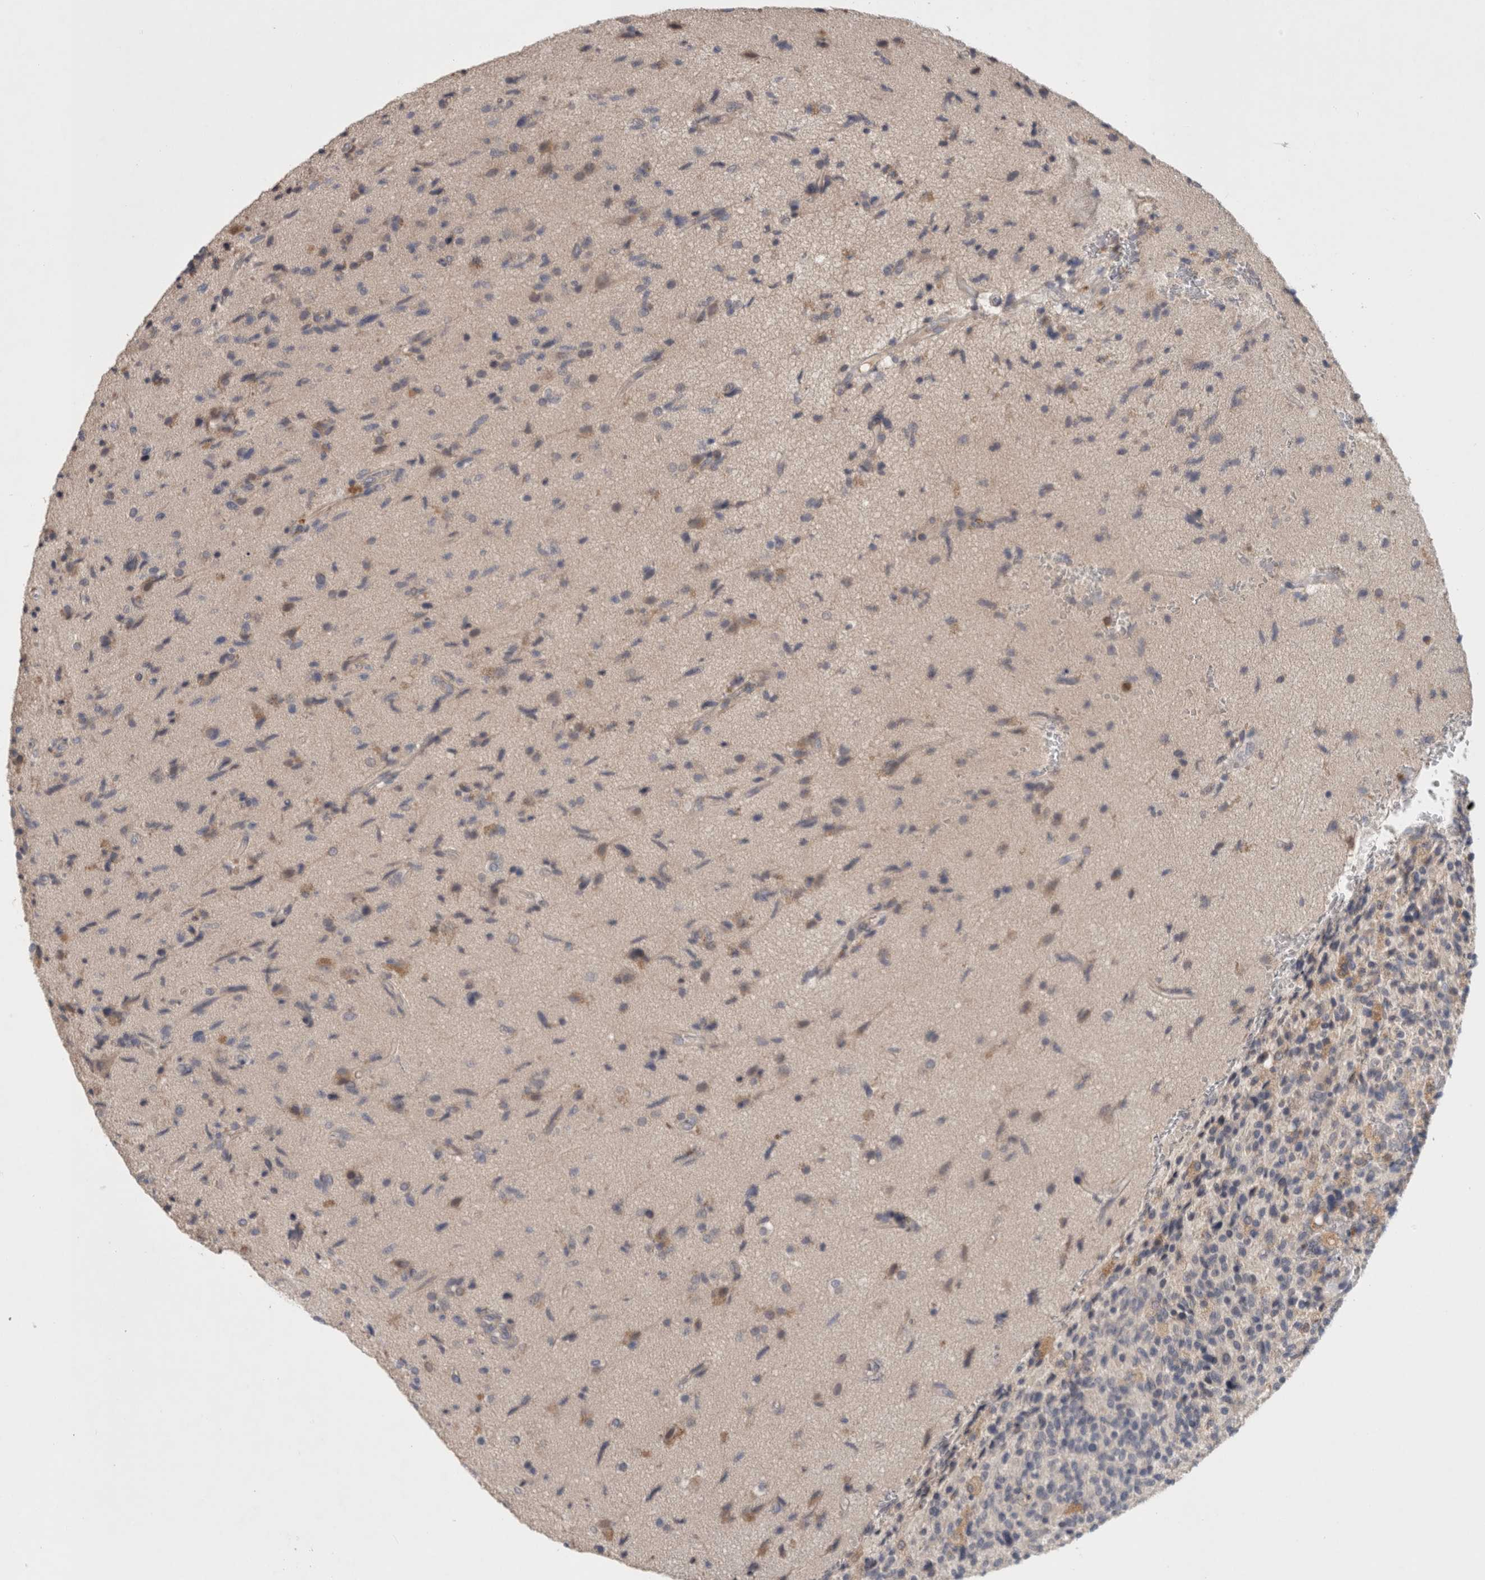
{"staining": {"intensity": "weak", "quantity": "25%-75%", "location": "cytoplasmic/membranous"}, "tissue": "glioma", "cell_type": "Tumor cells", "image_type": "cancer", "snomed": [{"axis": "morphology", "description": "Glioma, malignant, High grade"}, {"axis": "topography", "description": "Brain"}], "caption": "Protein staining exhibits weak cytoplasmic/membranous positivity in about 25%-75% of tumor cells in high-grade glioma (malignant).", "gene": "GFRA2", "patient": {"sex": "male", "age": 72}}